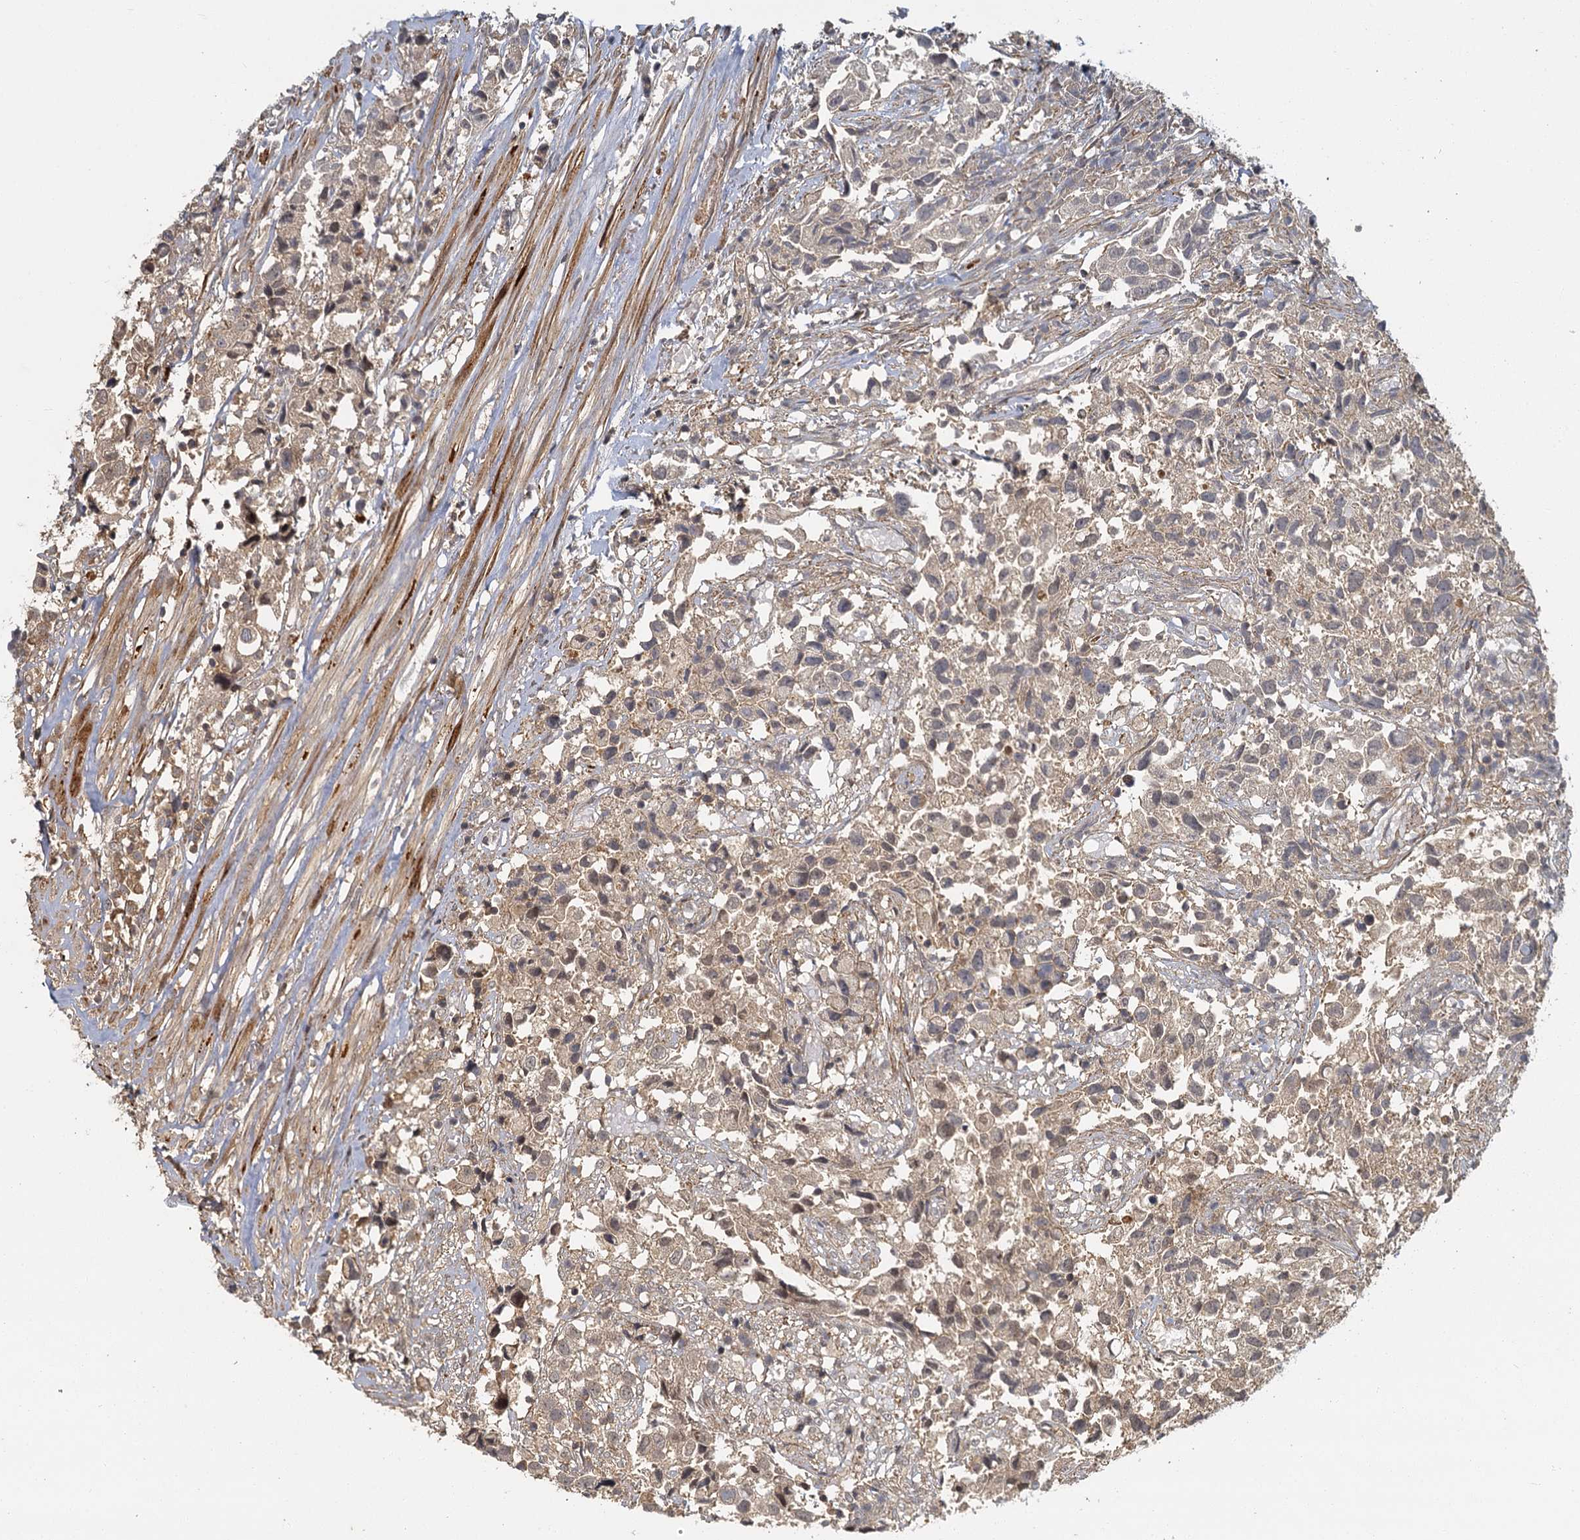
{"staining": {"intensity": "weak", "quantity": "25%-75%", "location": "cytoplasmic/membranous"}, "tissue": "urothelial cancer", "cell_type": "Tumor cells", "image_type": "cancer", "snomed": [{"axis": "morphology", "description": "Urothelial carcinoma, High grade"}, {"axis": "topography", "description": "Urinary bladder"}], "caption": "Immunohistochemical staining of human high-grade urothelial carcinoma displays weak cytoplasmic/membranous protein expression in about 25%-75% of tumor cells.", "gene": "ZNF549", "patient": {"sex": "female", "age": 75}}